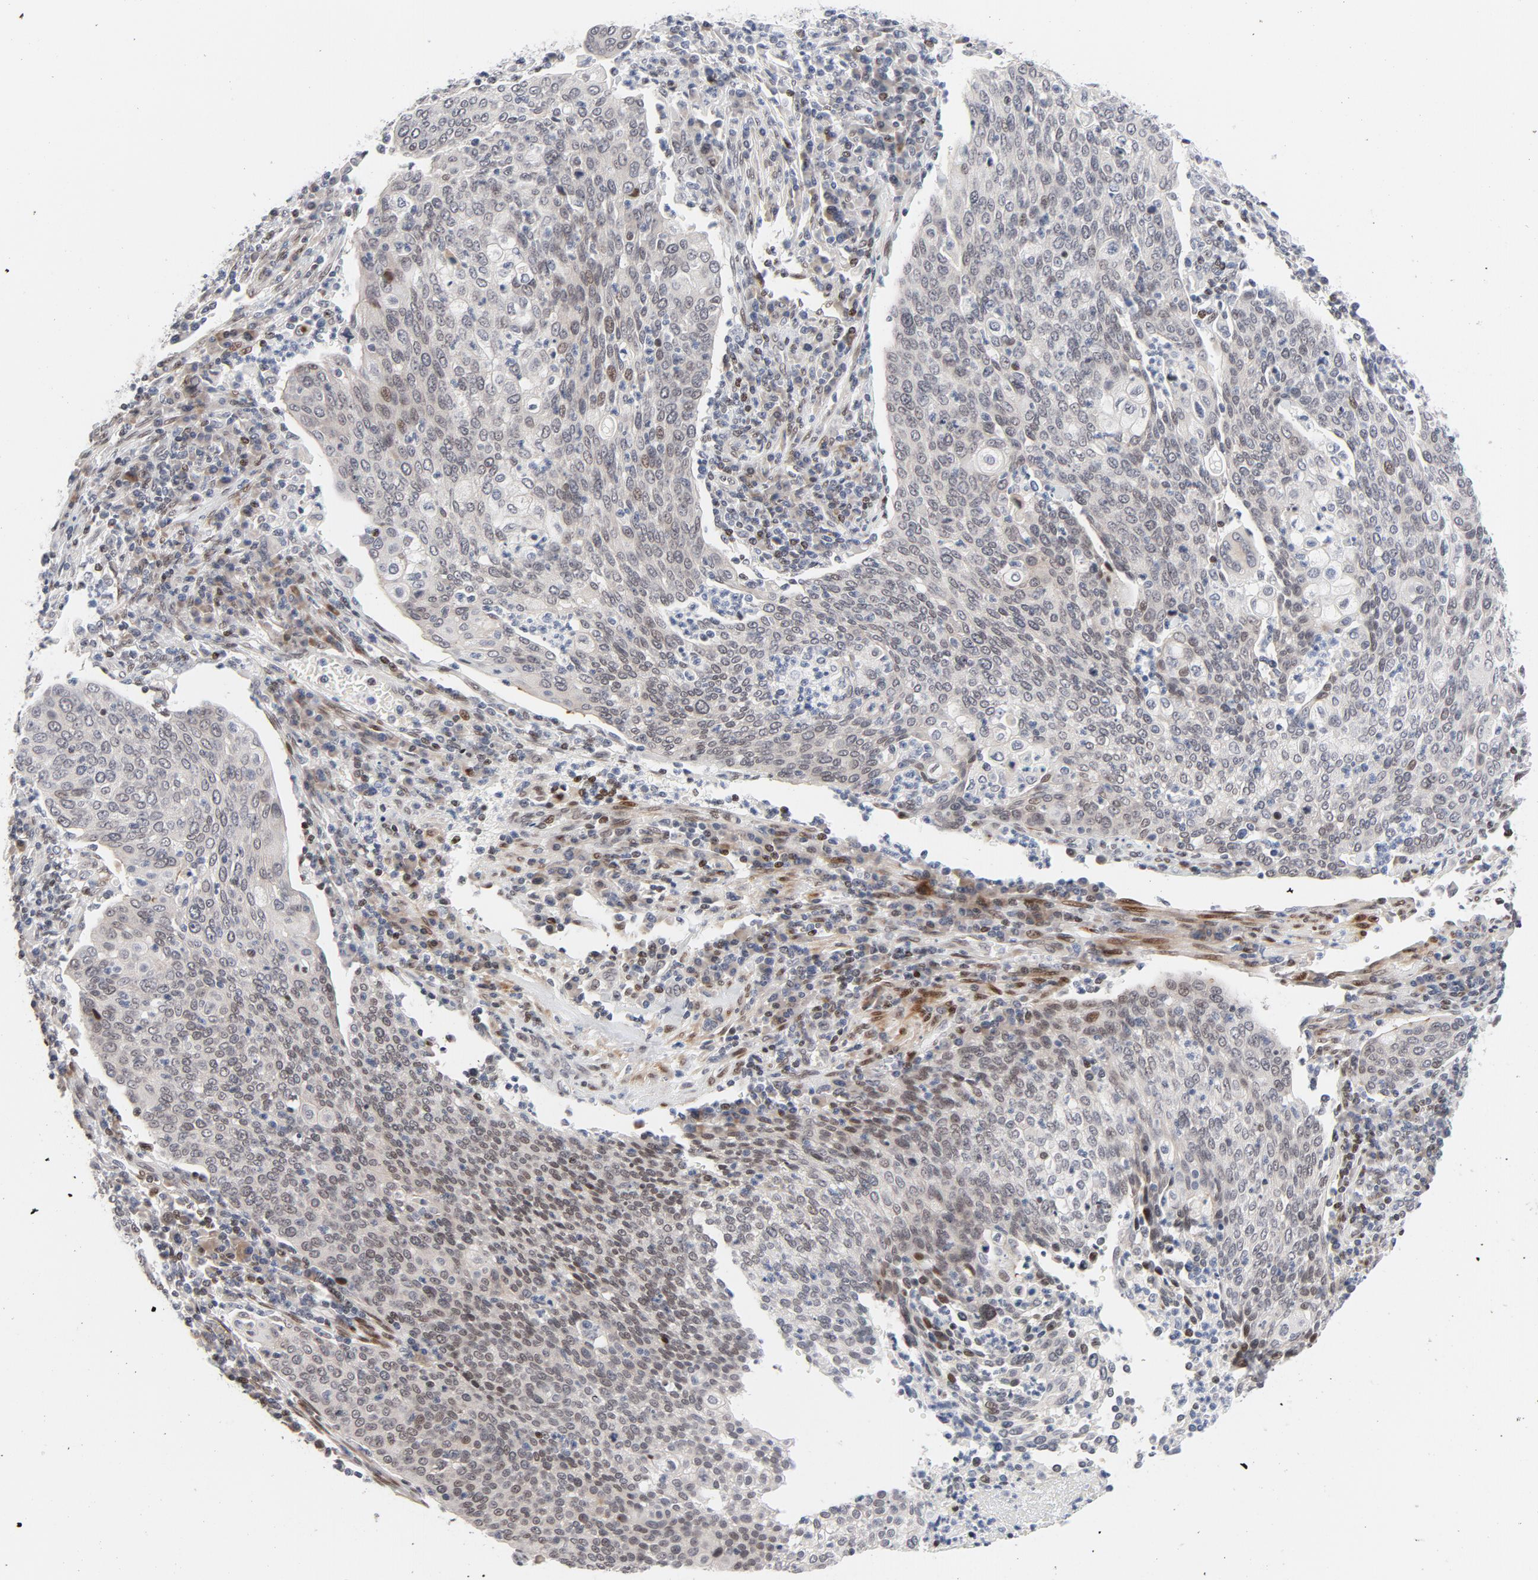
{"staining": {"intensity": "weak", "quantity": "25%-75%", "location": "nuclear"}, "tissue": "cervical cancer", "cell_type": "Tumor cells", "image_type": "cancer", "snomed": [{"axis": "morphology", "description": "Squamous cell carcinoma, NOS"}, {"axis": "topography", "description": "Cervix"}], "caption": "Immunohistochemical staining of cervical cancer (squamous cell carcinoma) reveals weak nuclear protein staining in approximately 25%-75% of tumor cells.", "gene": "NFIC", "patient": {"sex": "female", "age": 40}}